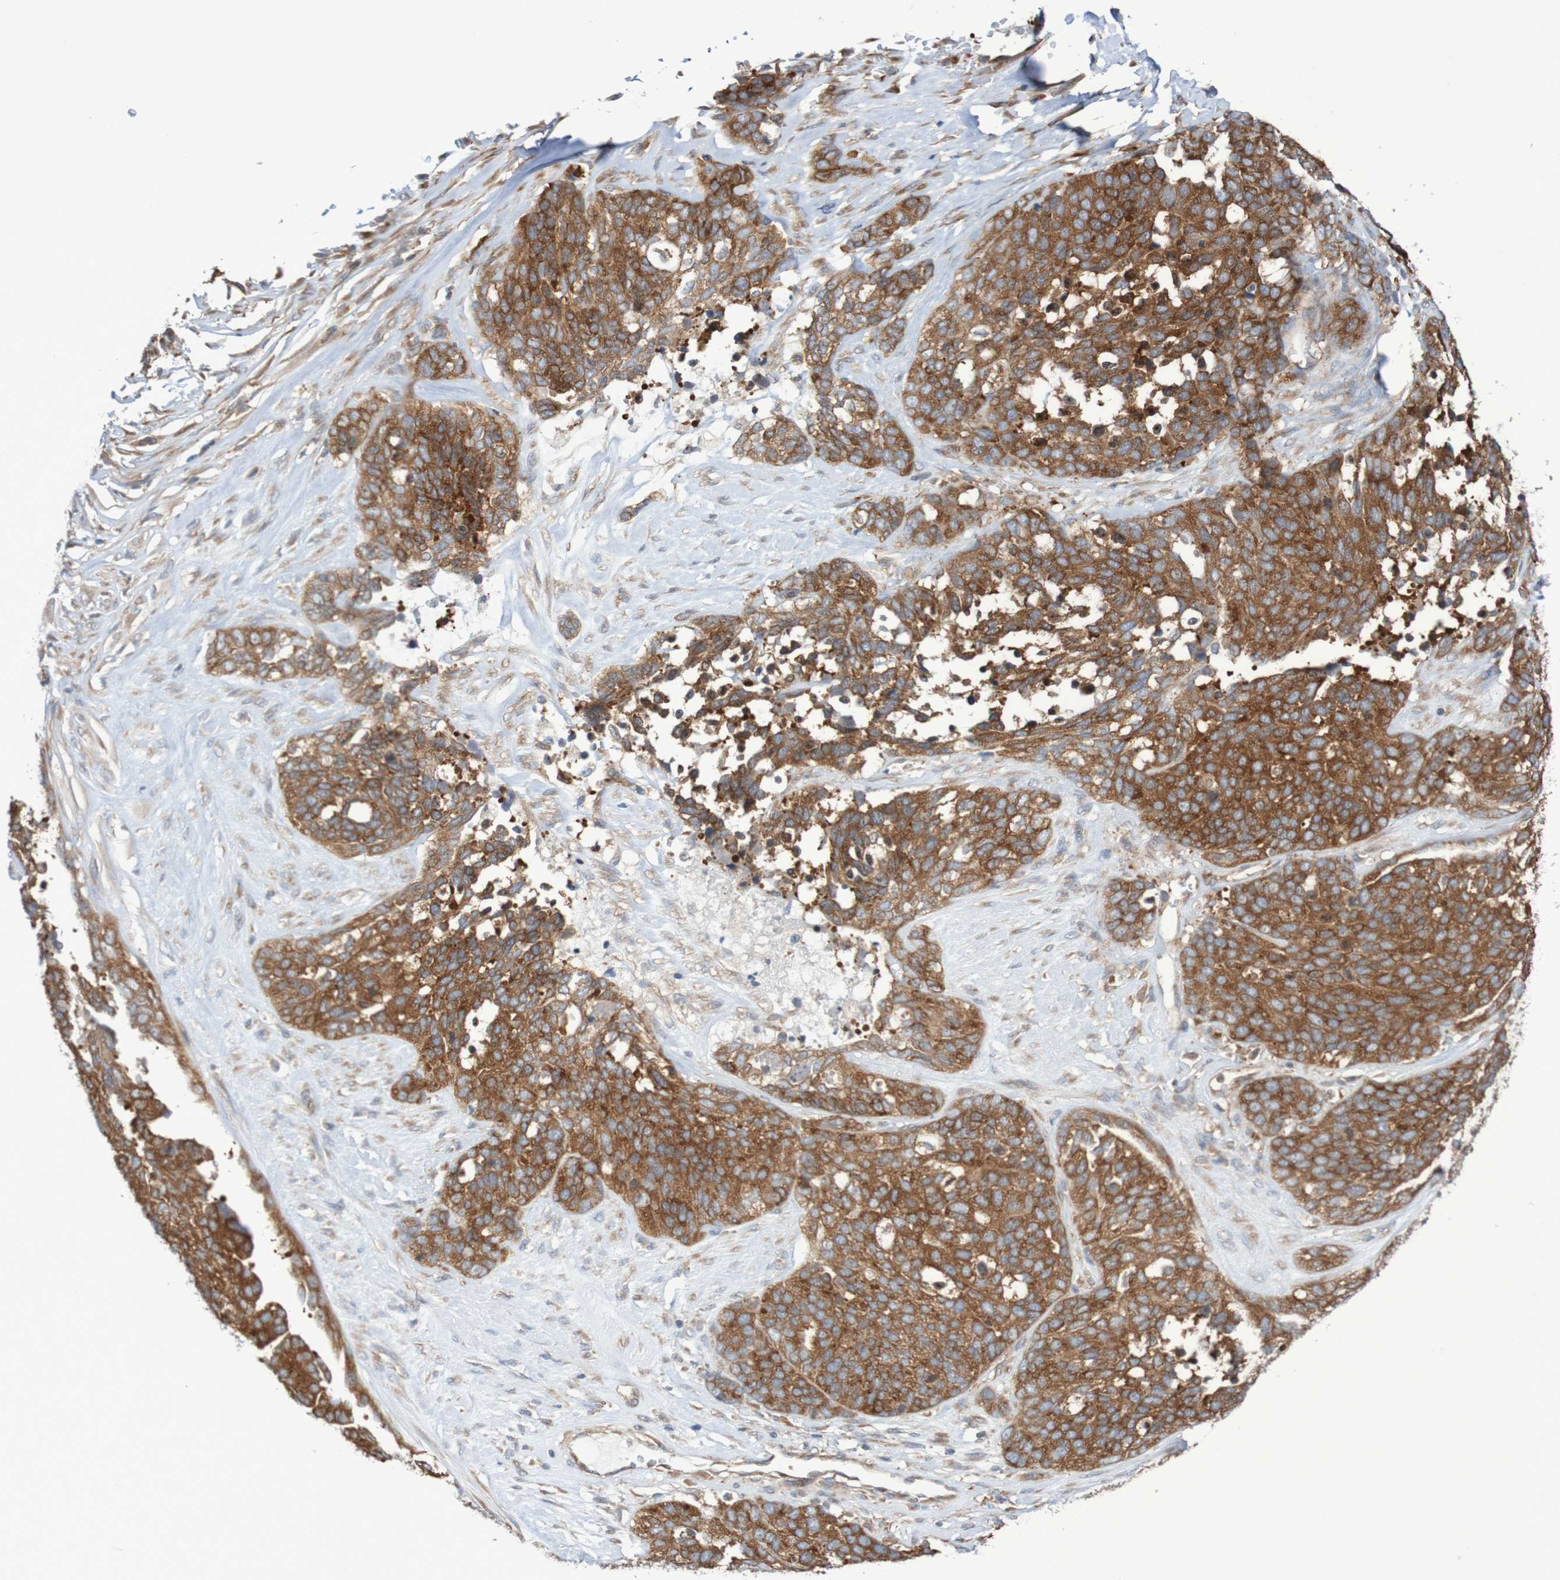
{"staining": {"intensity": "strong", "quantity": ">75%", "location": "cytoplasmic/membranous"}, "tissue": "ovarian cancer", "cell_type": "Tumor cells", "image_type": "cancer", "snomed": [{"axis": "morphology", "description": "Cystadenocarcinoma, serous, NOS"}, {"axis": "topography", "description": "Ovary"}], "caption": "Ovarian serous cystadenocarcinoma stained with immunohistochemistry (IHC) displays strong cytoplasmic/membranous staining in about >75% of tumor cells.", "gene": "LRRC47", "patient": {"sex": "female", "age": 44}}